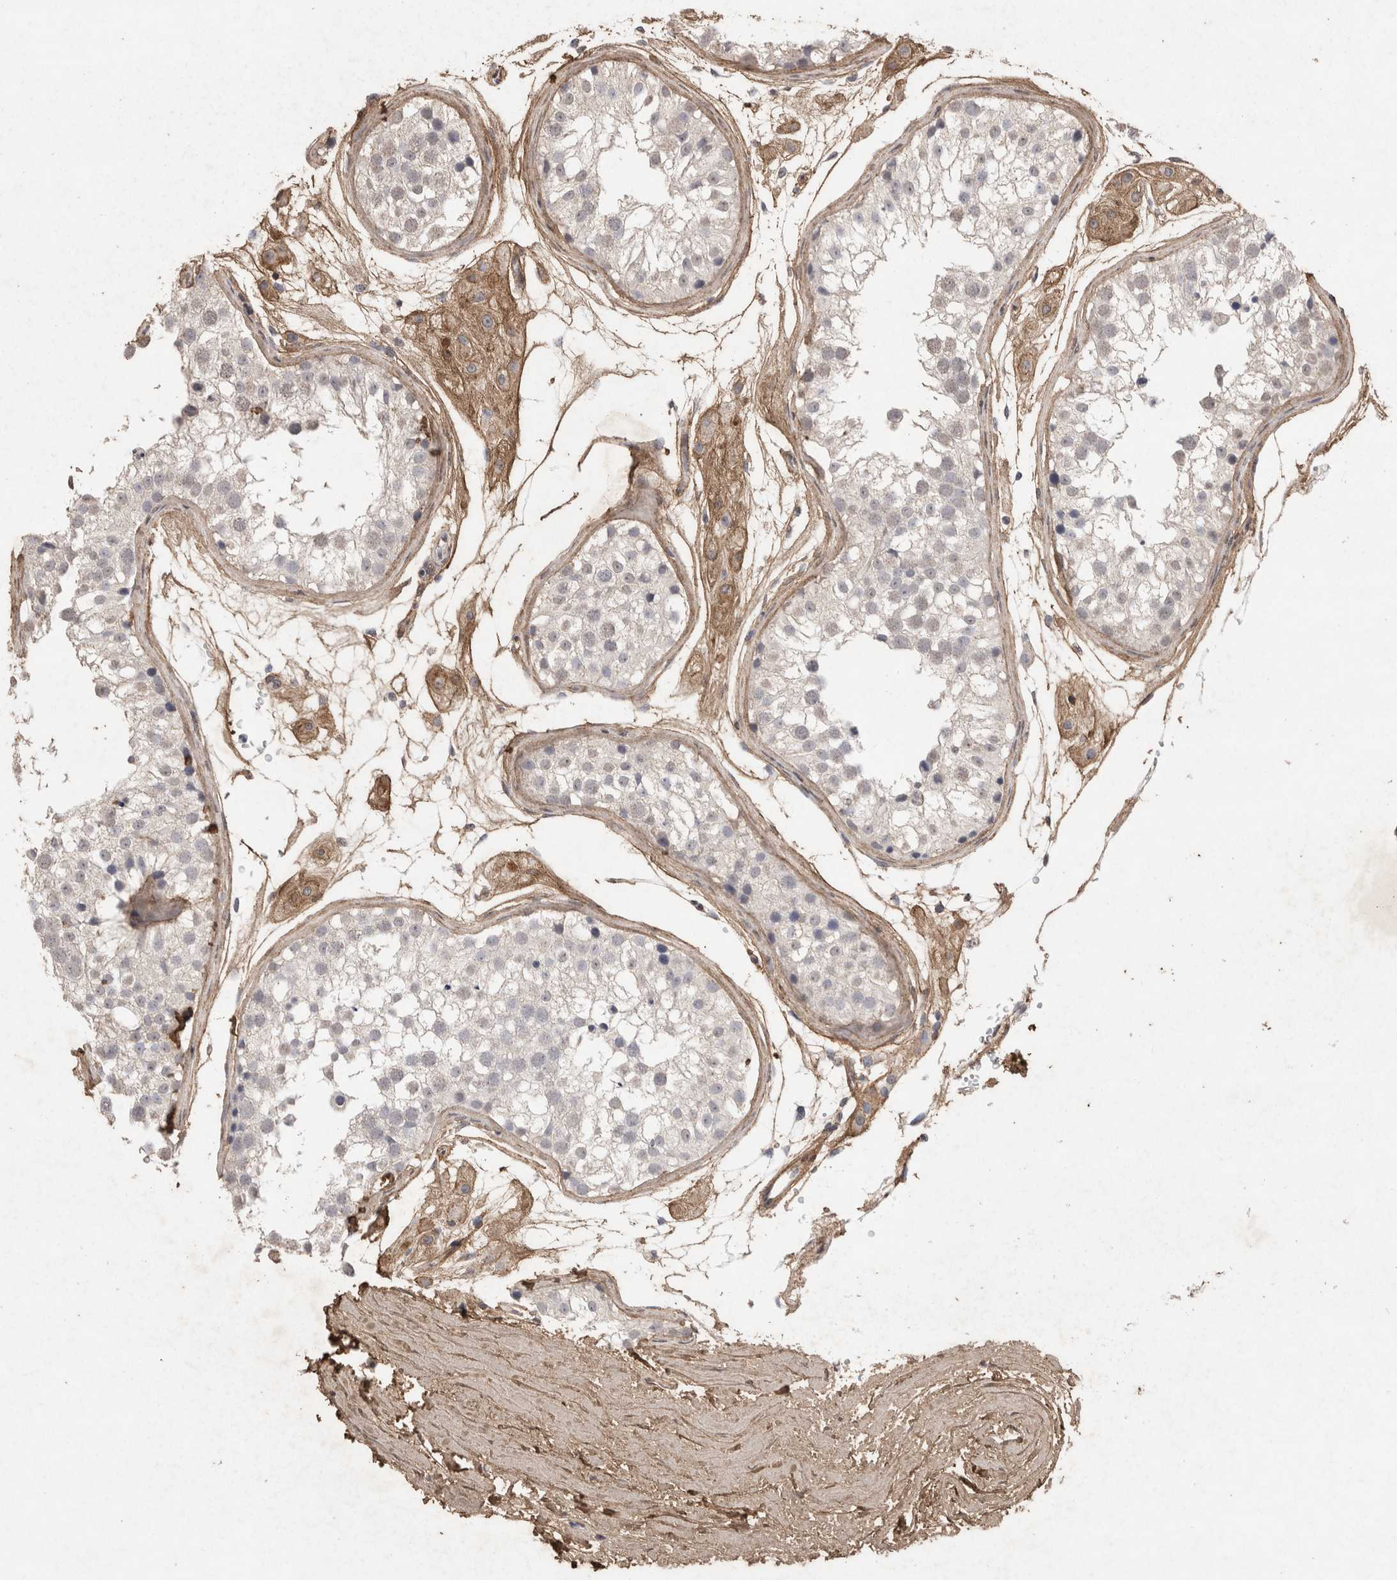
{"staining": {"intensity": "negative", "quantity": "none", "location": "none"}, "tissue": "testis", "cell_type": "Cells in seminiferous ducts", "image_type": "normal", "snomed": [{"axis": "morphology", "description": "Normal tissue, NOS"}, {"axis": "morphology", "description": "Adenocarcinoma, metastatic, NOS"}, {"axis": "topography", "description": "Testis"}], "caption": "Immunohistochemistry (IHC) image of benign testis: human testis stained with DAB exhibits no significant protein staining in cells in seminiferous ducts. (Immunohistochemistry (IHC), brightfield microscopy, high magnification).", "gene": "C1QTNF5", "patient": {"sex": "male", "age": 26}}